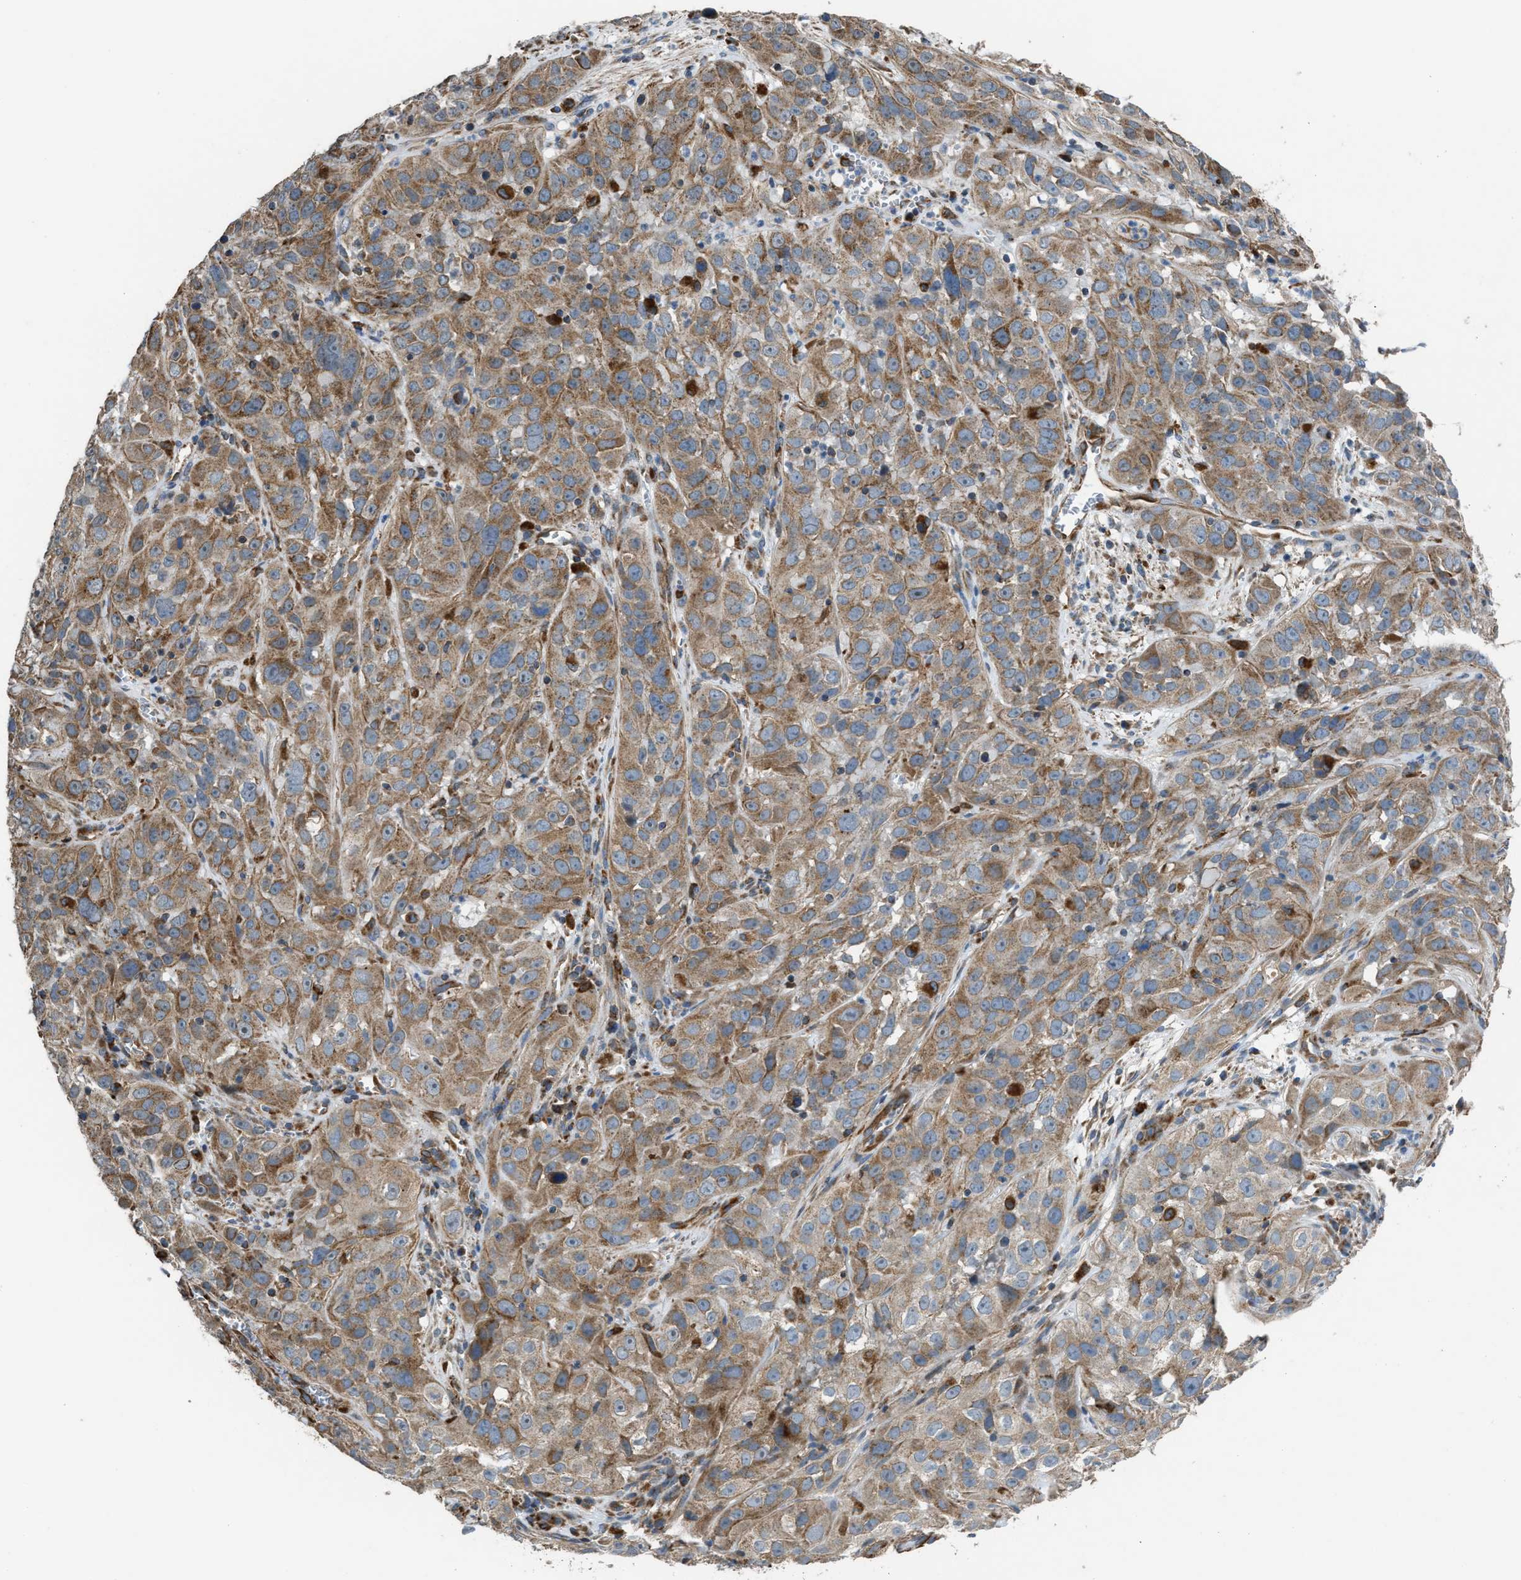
{"staining": {"intensity": "moderate", "quantity": ">75%", "location": "cytoplasmic/membranous"}, "tissue": "cervical cancer", "cell_type": "Tumor cells", "image_type": "cancer", "snomed": [{"axis": "morphology", "description": "Squamous cell carcinoma, NOS"}, {"axis": "topography", "description": "Cervix"}], "caption": "There is medium levels of moderate cytoplasmic/membranous positivity in tumor cells of cervical squamous cell carcinoma, as demonstrated by immunohistochemical staining (brown color).", "gene": "SLC10A3", "patient": {"sex": "female", "age": 32}}